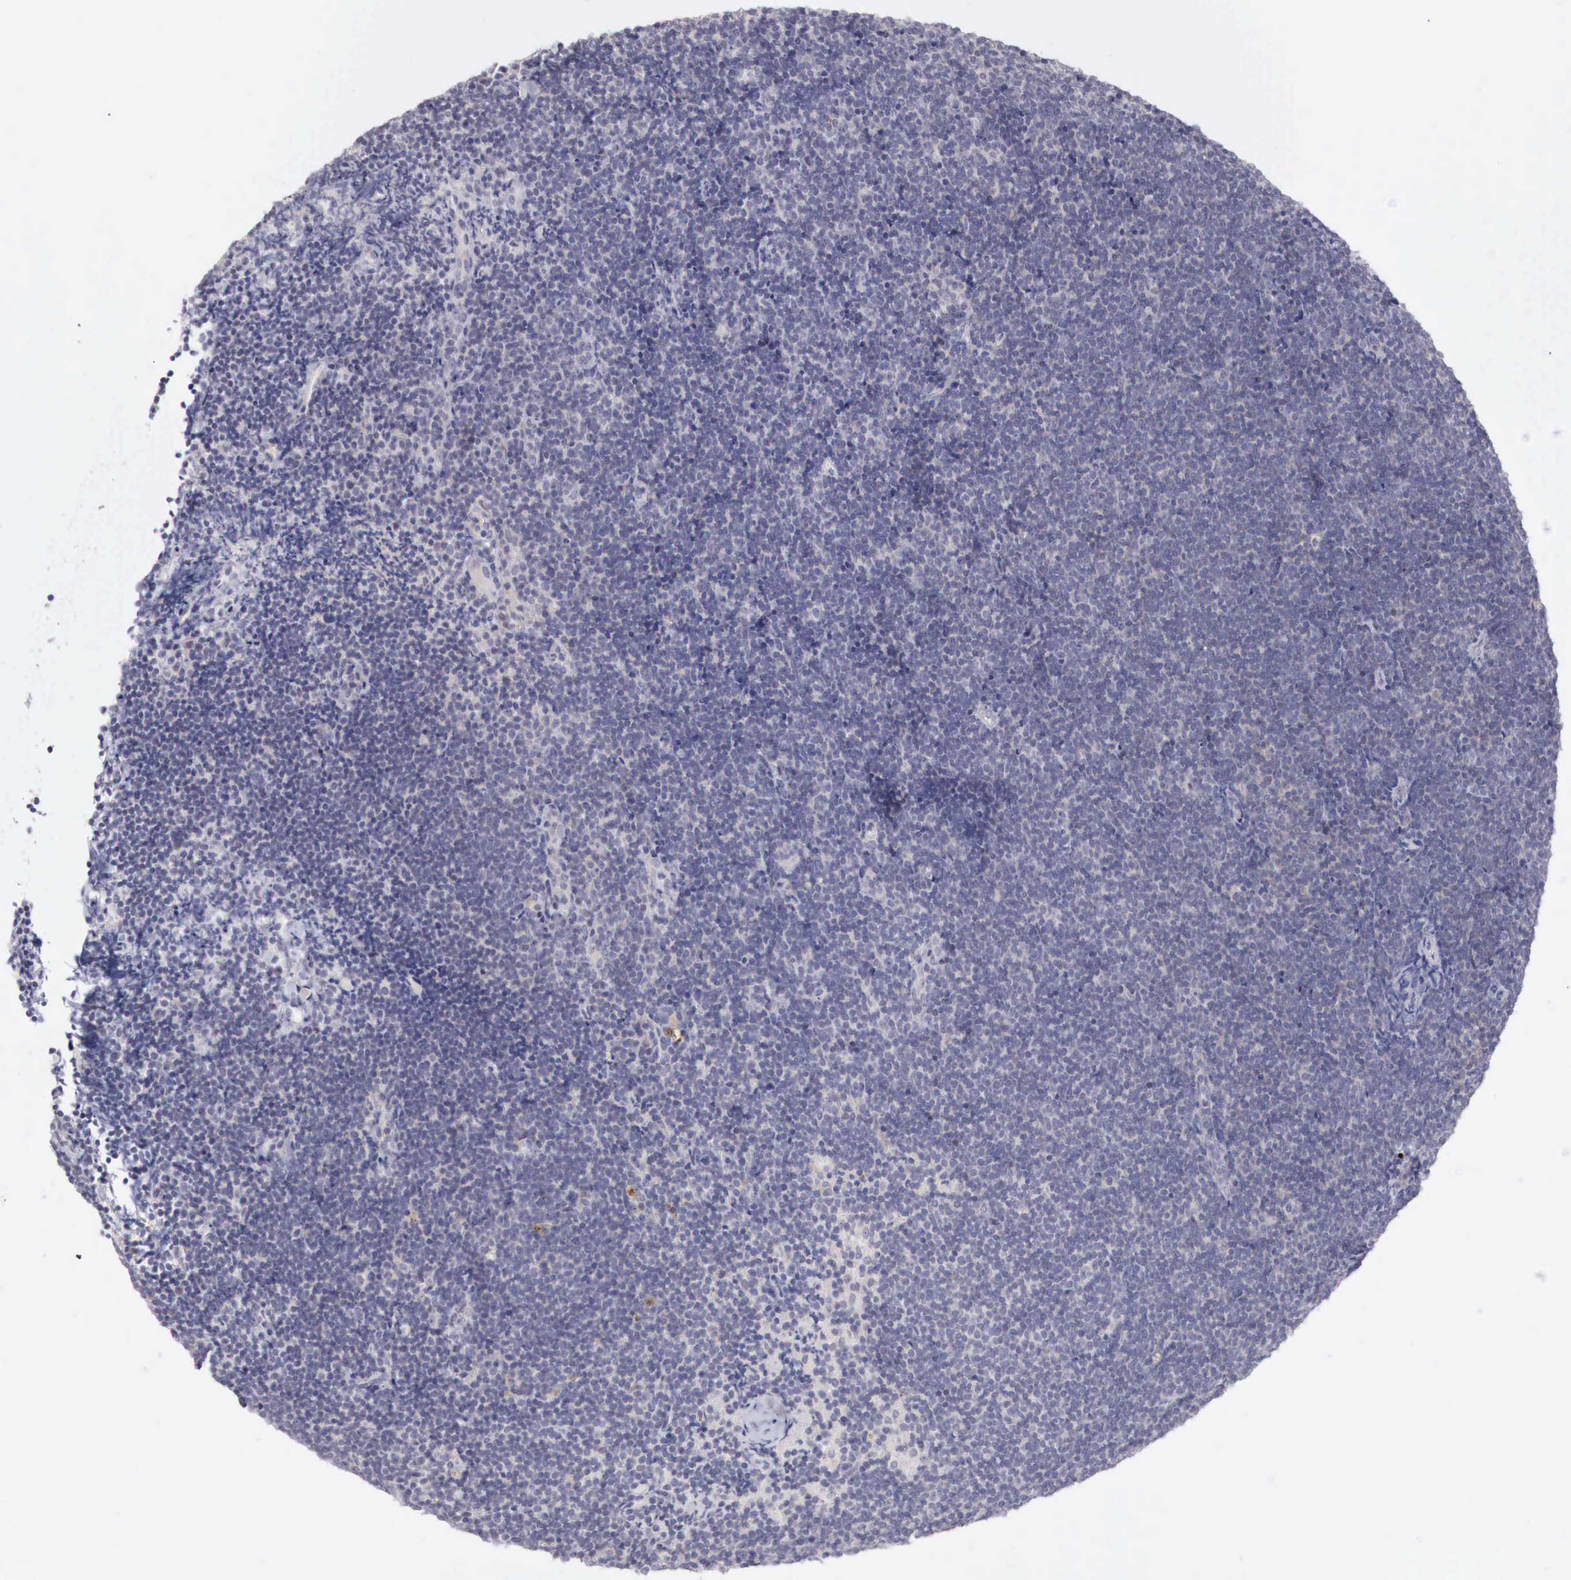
{"staining": {"intensity": "negative", "quantity": "none", "location": "none"}, "tissue": "lymphoma", "cell_type": "Tumor cells", "image_type": "cancer", "snomed": [{"axis": "morphology", "description": "Malignant lymphoma, non-Hodgkin's type, Low grade"}, {"axis": "topography", "description": "Lymph node"}], "caption": "There is no significant positivity in tumor cells of low-grade malignant lymphoma, non-Hodgkin's type.", "gene": "GATA1", "patient": {"sex": "female", "age": 51}}